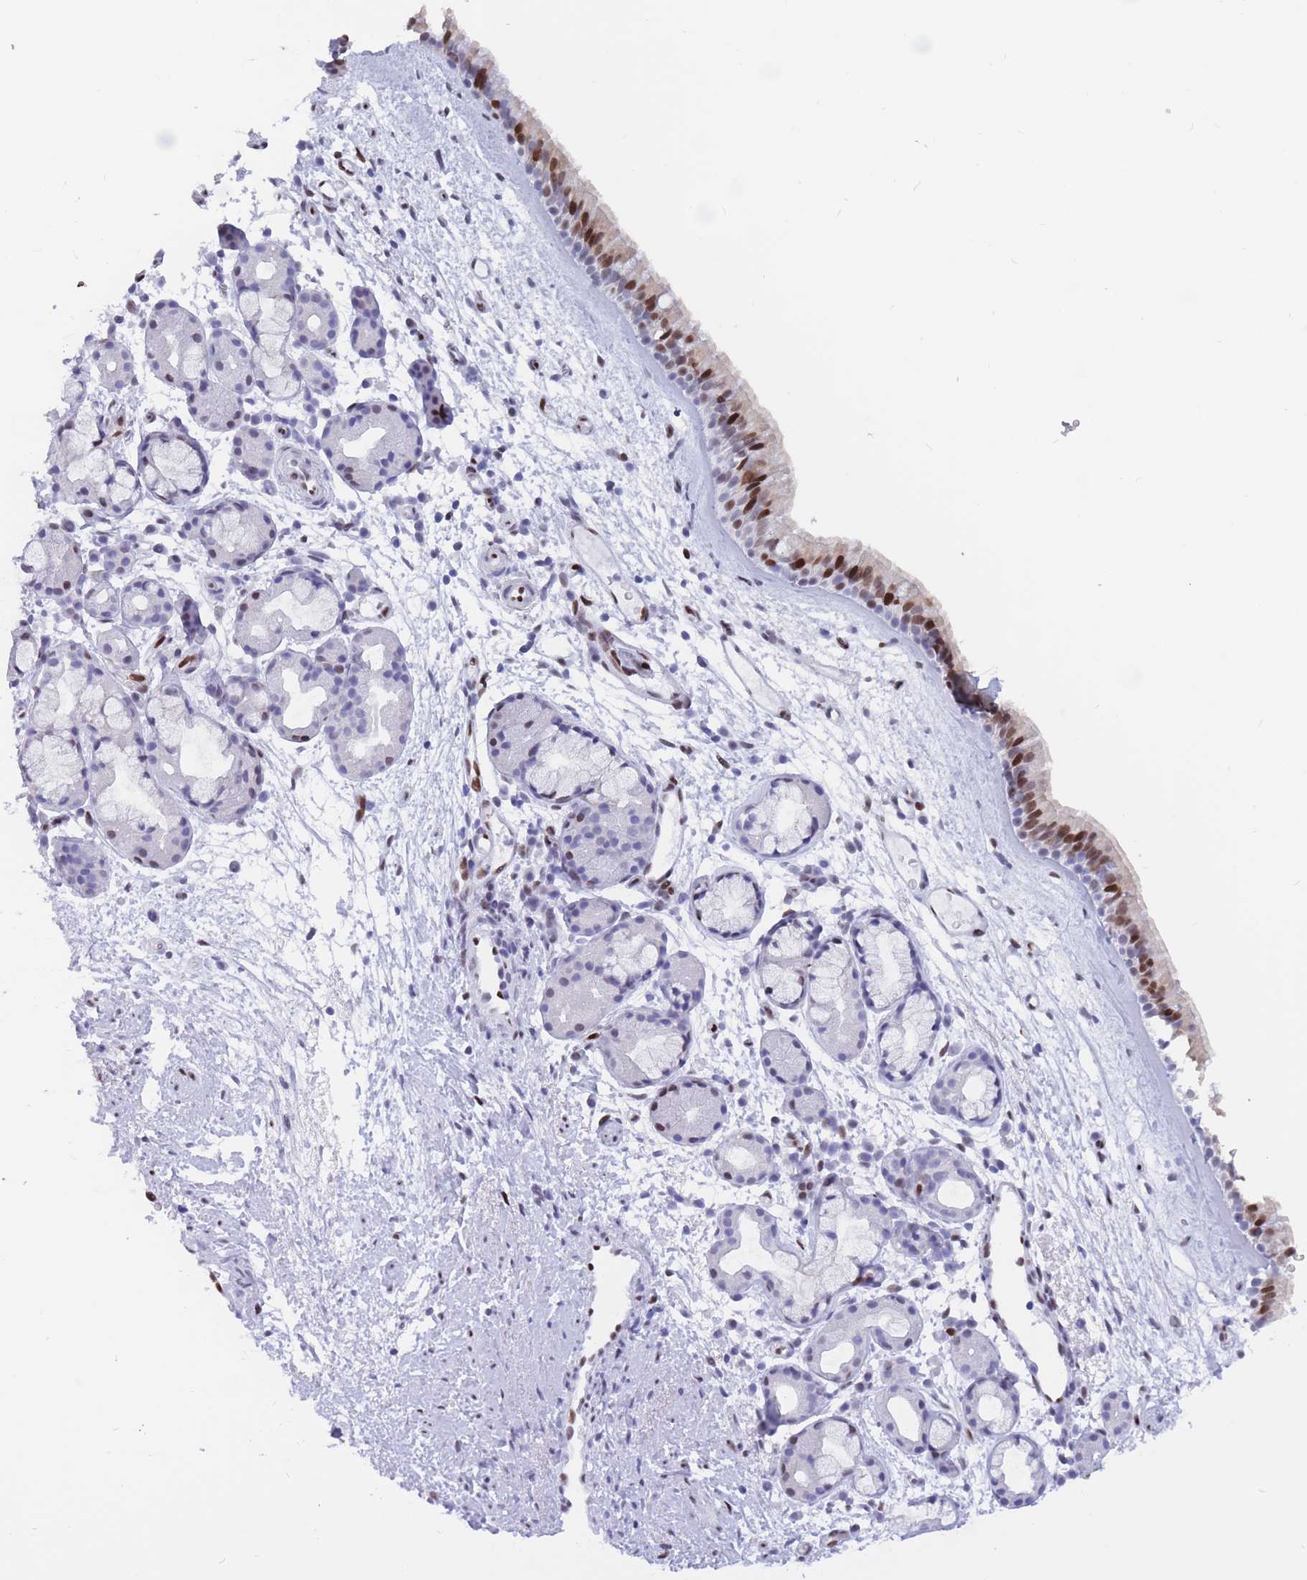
{"staining": {"intensity": "strong", "quantity": "25%-75%", "location": "nuclear"}, "tissue": "nasopharynx", "cell_type": "Respiratory epithelial cells", "image_type": "normal", "snomed": [{"axis": "morphology", "description": "Normal tissue, NOS"}, {"axis": "topography", "description": "Nasopharynx"}], "caption": "Respiratory epithelial cells show high levels of strong nuclear staining in approximately 25%-75% of cells in normal human nasopharynx.", "gene": "NASP", "patient": {"sex": "female", "age": 81}}